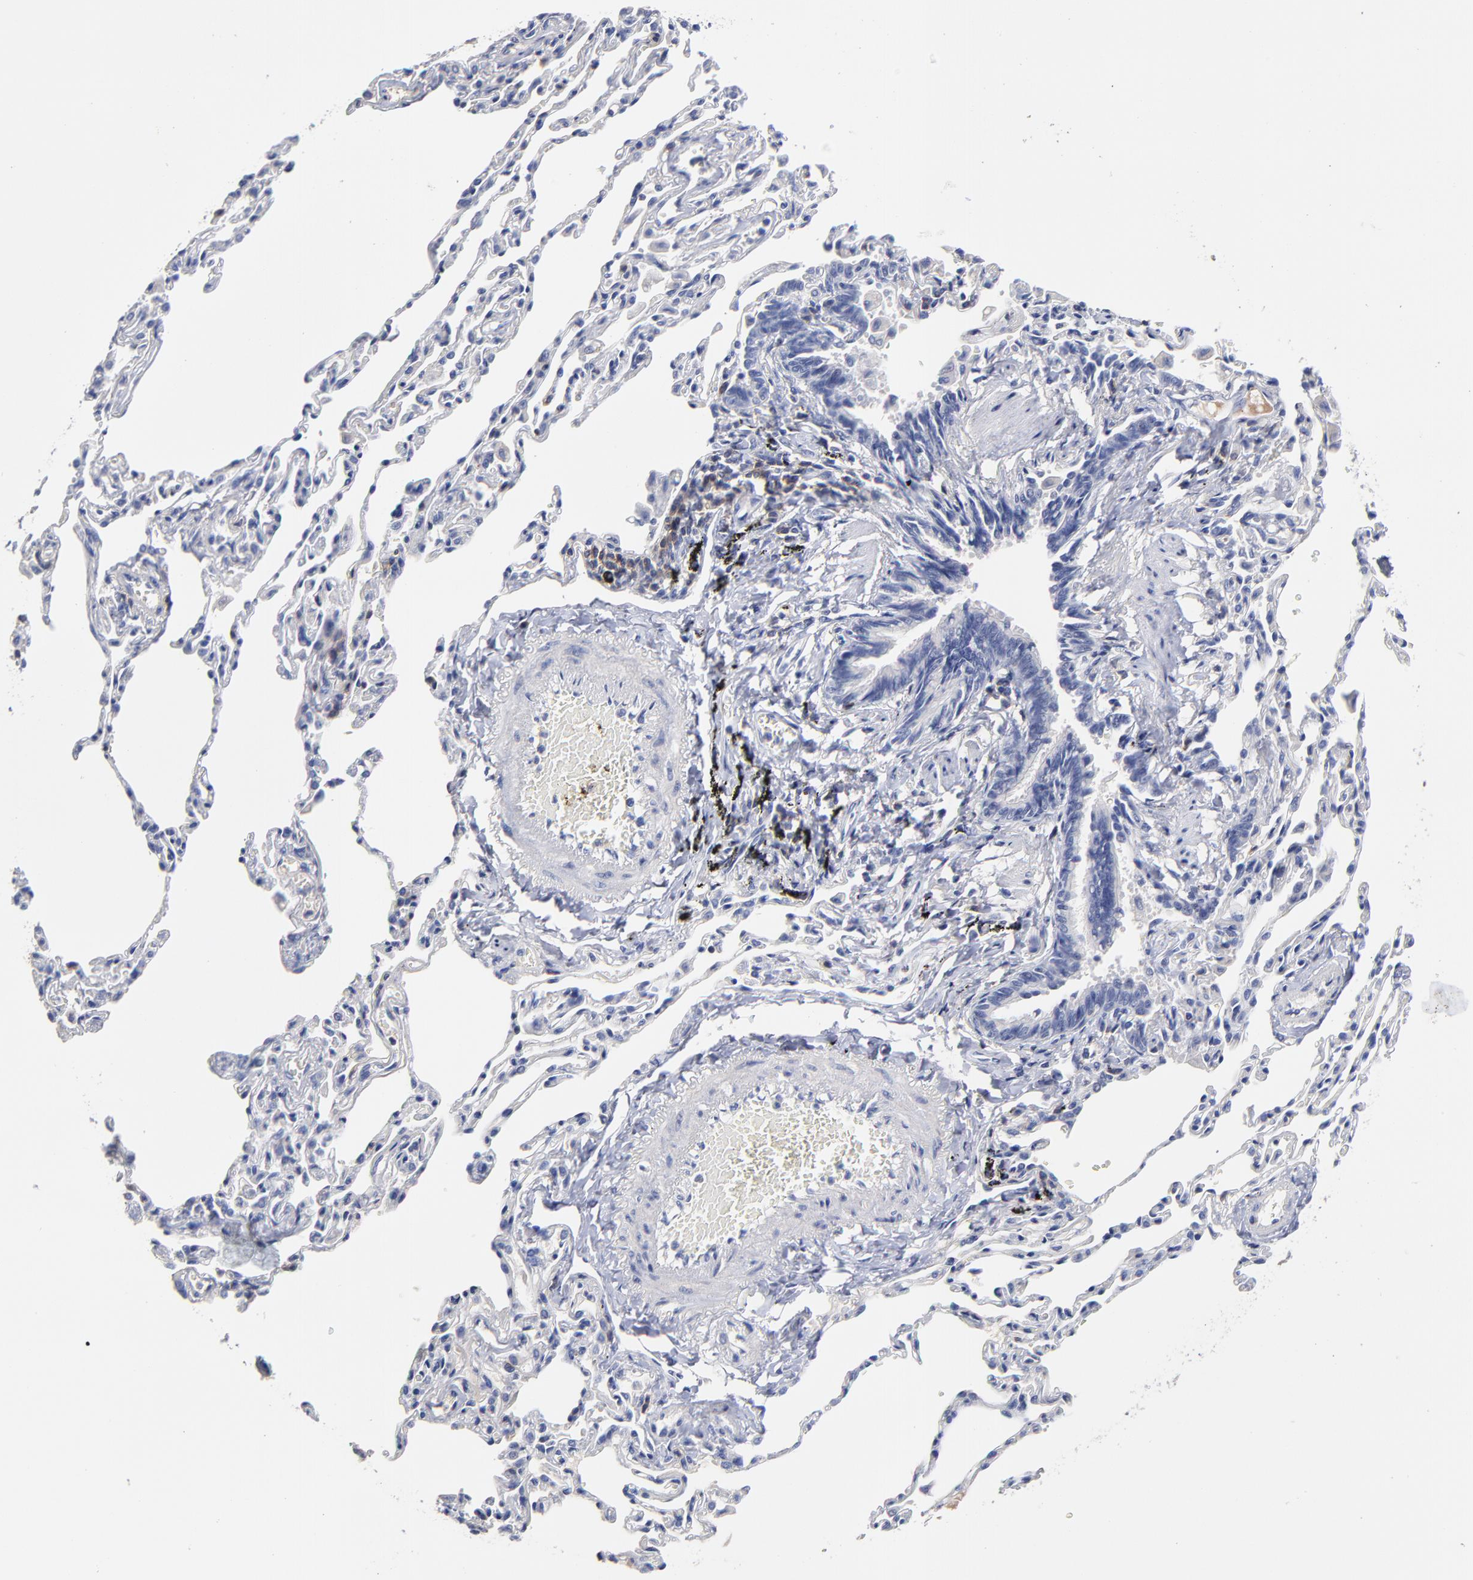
{"staining": {"intensity": "negative", "quantity": "none", "location": "none"}, "tissue": "bronchus", "cell_type": "Respiratory epithelial cells", "image_type": "normal", "snomed": [{"axis": "morphology", "description": "Normal tissue, NOS"}, {"axis": "topography", "description": "Cartilage tissue"}, {"axis": "topography", "description": "Bronchus"}, {"axis": "topography", "description": "Lung"}], "caption": "Photomicrograph shows no significant protein positivity in respiratory epithelial cells of benign bronchus.", "gene": "TRAT1", "patient": {"sex": "male", "age": 64}}